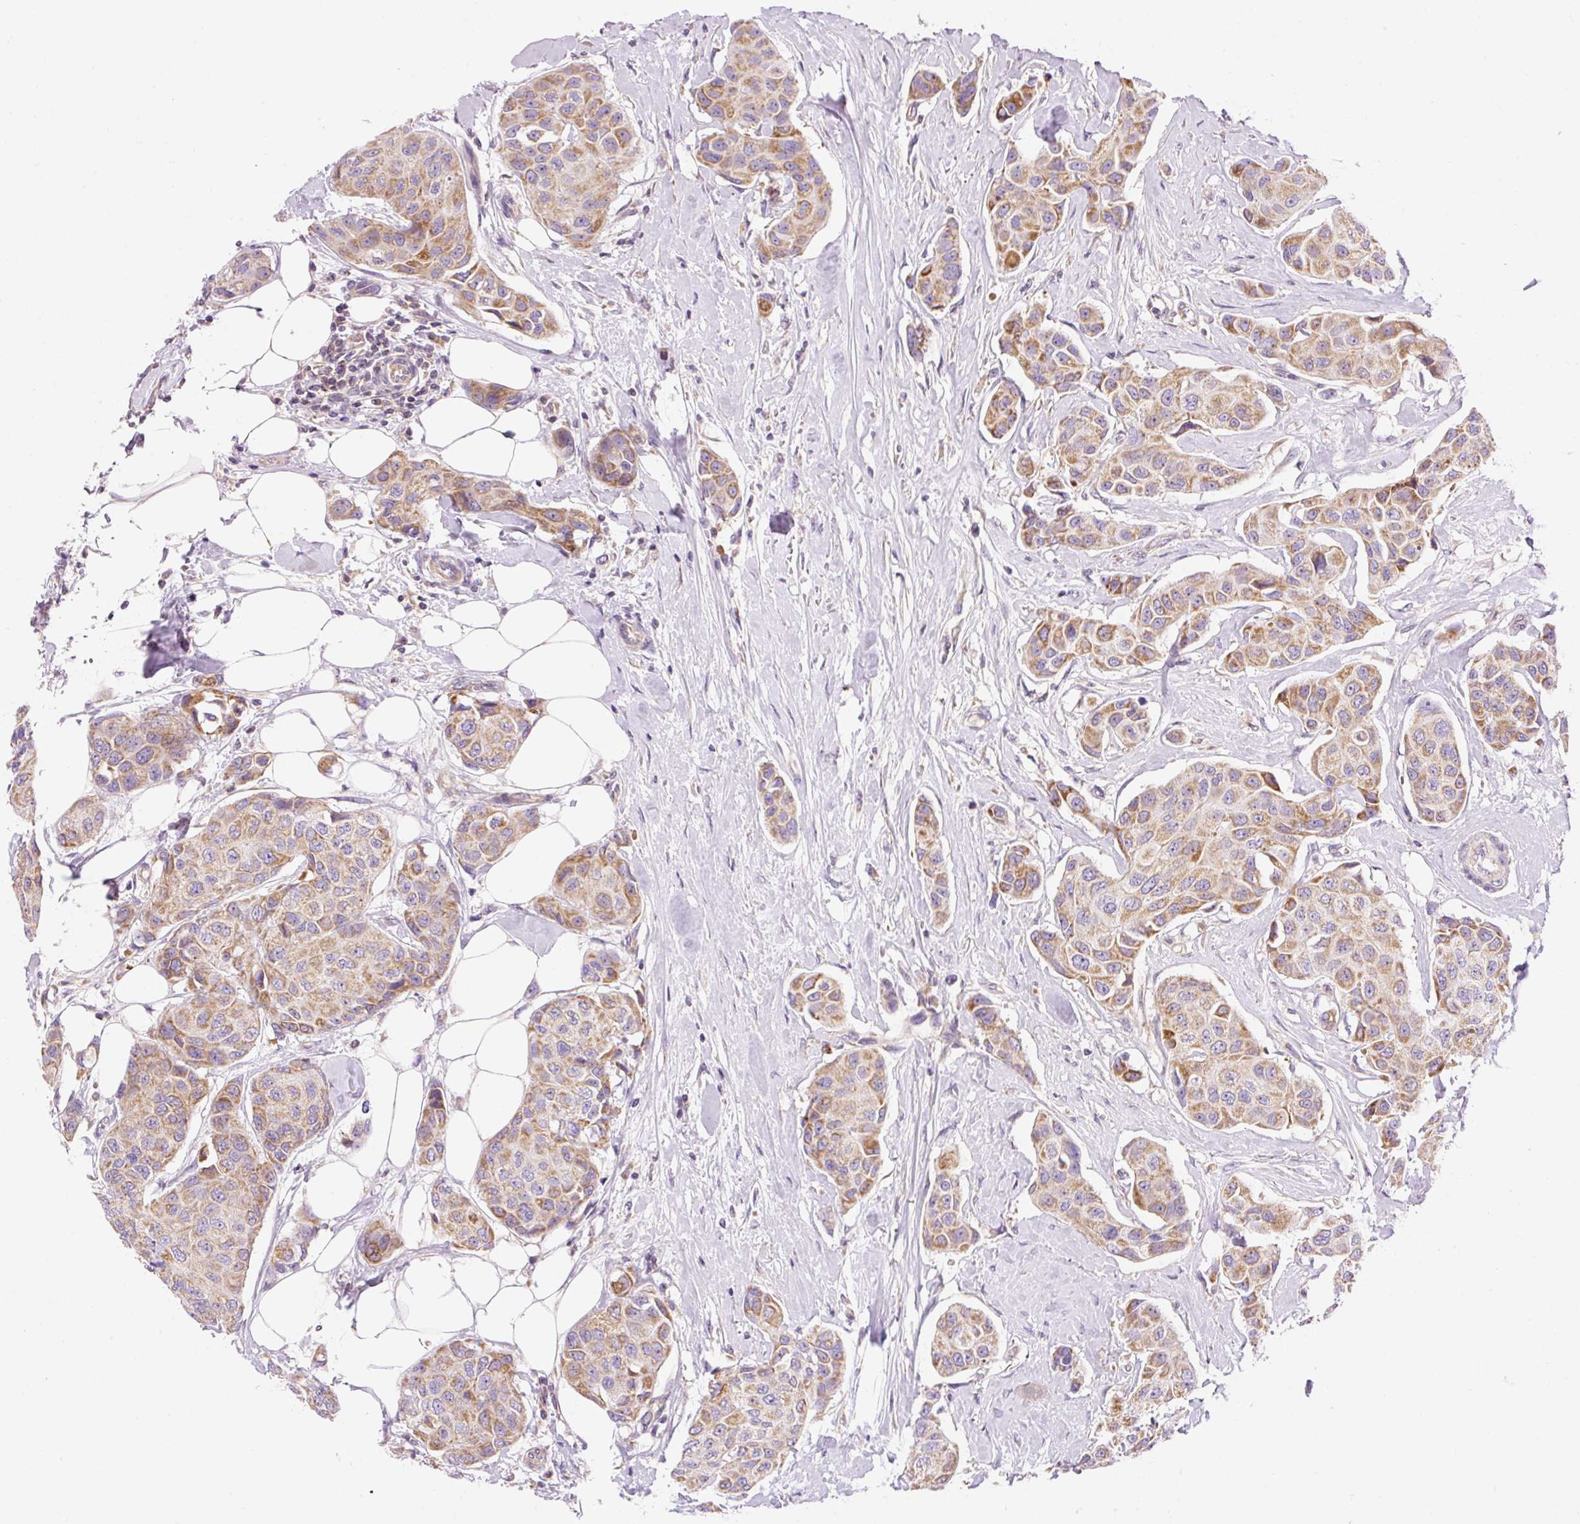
{"staining": {"intensity": "moderate", "quantity": ">75%", "location": "cytoplasmic/membranous"}, "tissue": "breast cancer", "cell_type": "Tumor cells", "image_type": "cancer", "snomed": [{"axis": "morphology", "description": "Duct carcinoma"}, {"axis": "topography", "description": "Breast"}, {"axis": "topography", "description": "Lymph node"}], "caption": "Immunohistochemical staining of human breast cancer demonstrates medium levels of moderate cytoplasmic/membranous staining in approximately >75% of tumor cells. The staining was performed using DAB (3,3'-diaminobenzidine), with brown indicating positive protein expression. Nuclei are stained blue with hematoxylin.", "gene": "IMMT", "patient": {"sex": "female", "age": 80}}